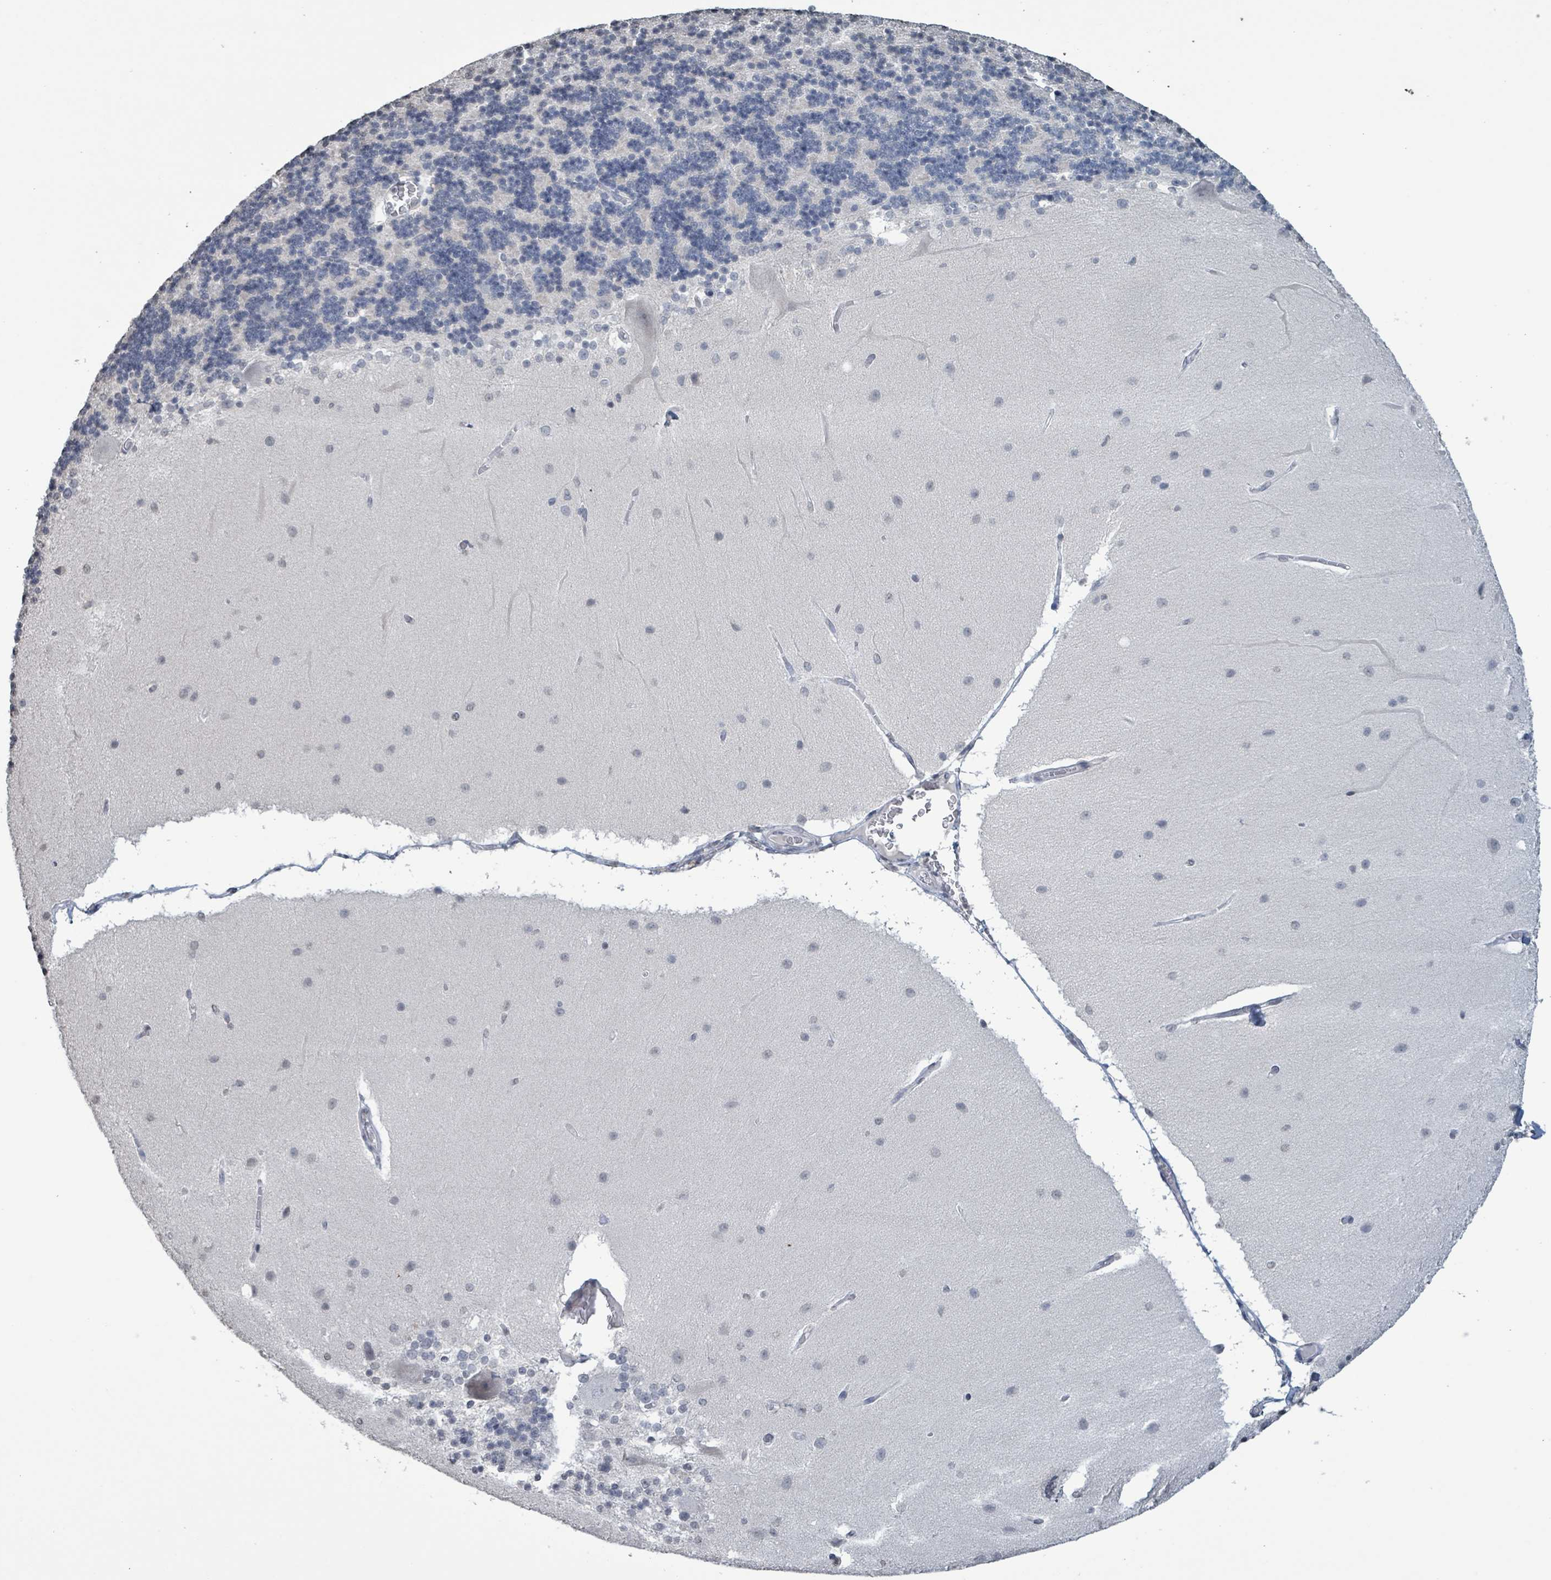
{"staining": {"intensity": "negative", "quantity": "none", "location": "none"}, "tissue": "cerebellum", "cell_type": "Cells in granular layer", "image_type": "normal", "snomed": [{"axis": "morphology", "description": "Normal tissue, NOS"}, {"axis": "topography", "description": "Cerebellum"}], "caption": "The image reveals no significant positivity in cells in granular layer of cerebellum.", "gene": "CA9", "patient": {"sex": "female", "age": 54}}